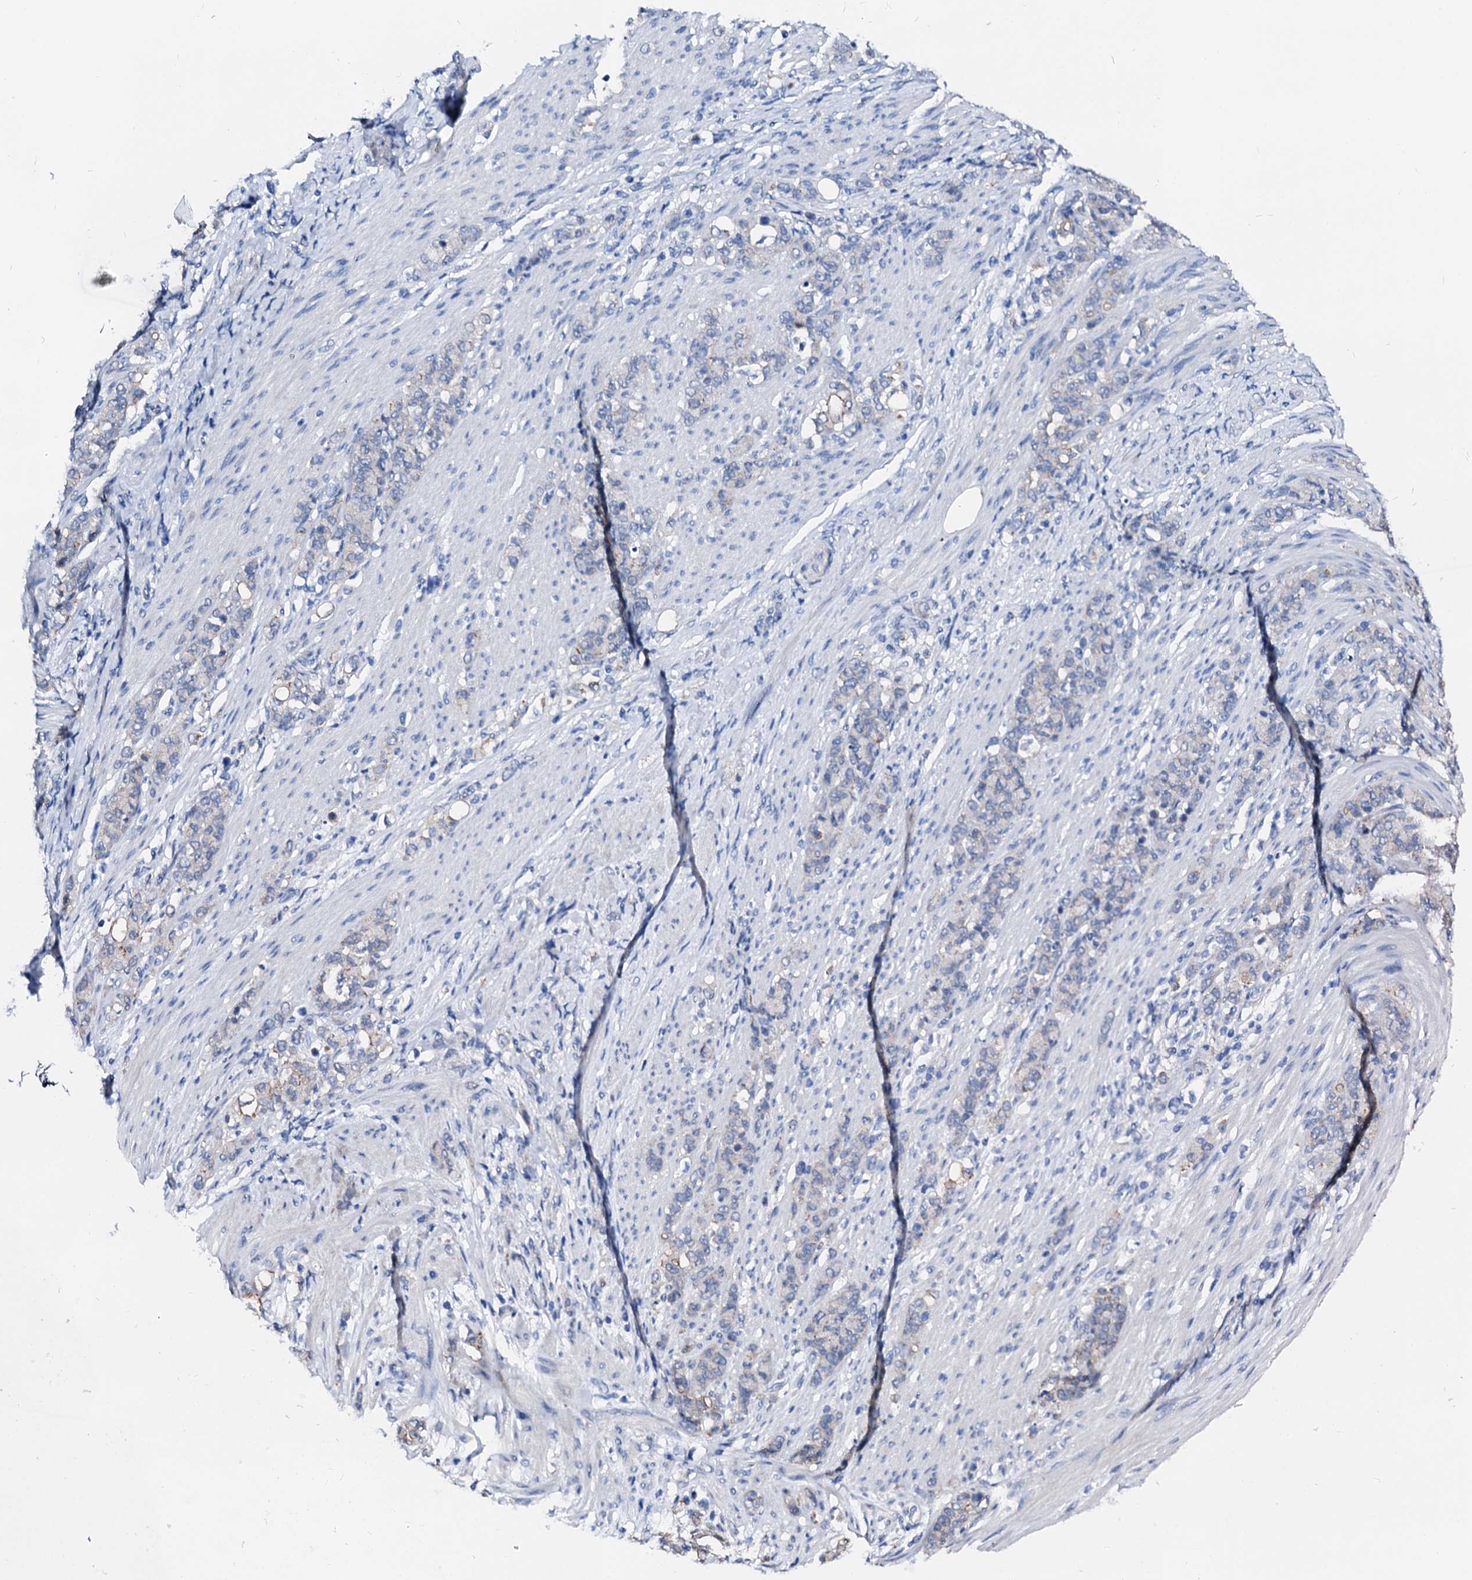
{"staining": {"intensity": "negative", "quantity": "none", "location": "none"}, "tissue": "stomach cancer", "cell_type": "Tumor cells", "image_type": "cancer", "snomed": [{"axis": "morphology", "description": "Adenocarcinoma, NOS"}, {"axis": "topography", "description": "Stomach"}], "caption": "An immunohistochemistry (IHC) micrograph of stomach cancer is shown. There is no staining in tumor cells of stomach cancer.", "gene": "CSN2", "patient": {"sex": "female", "age": 79}}